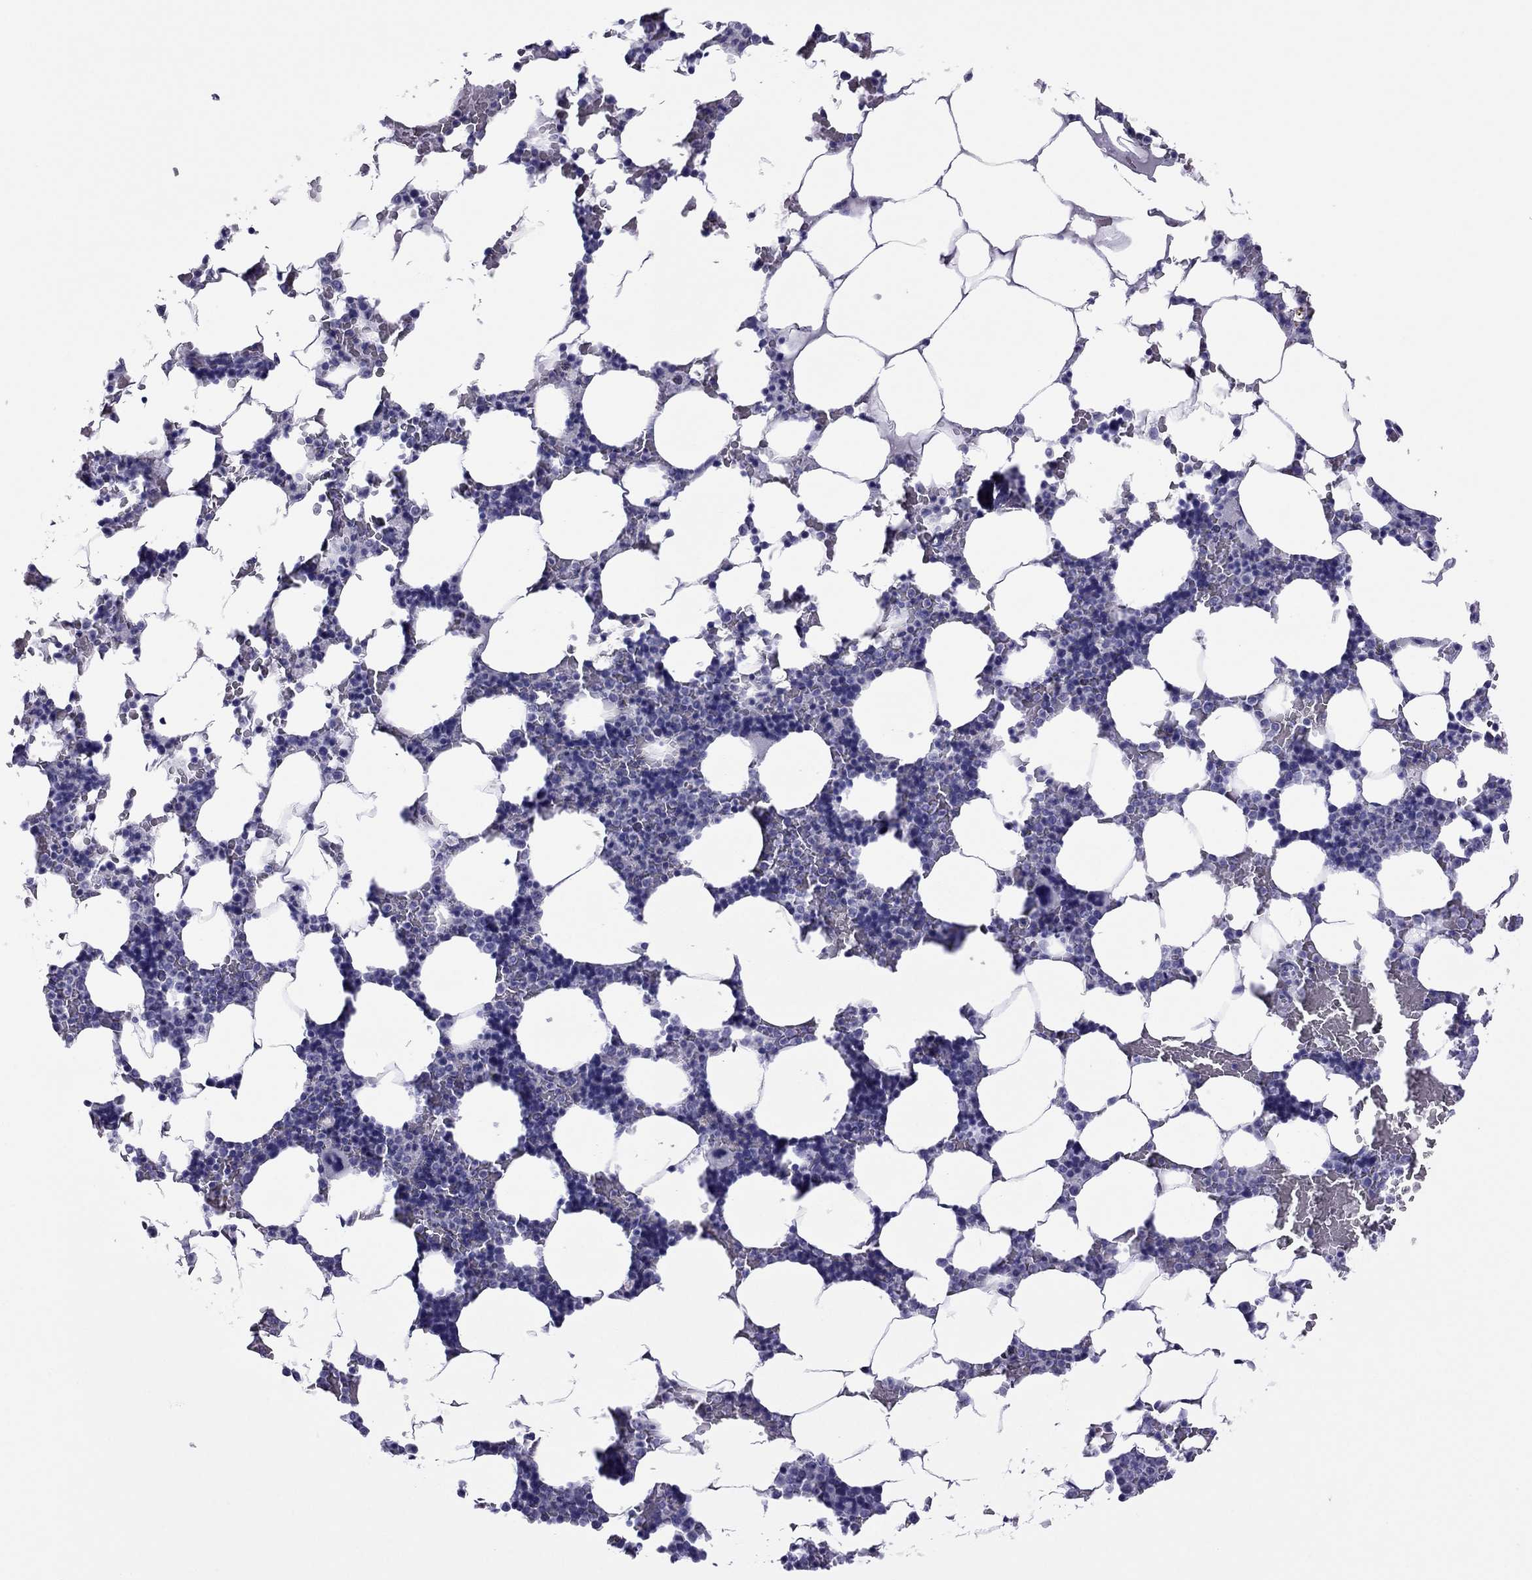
{"staining": {"intensity": "negative", "quantity": "none", "location": "none"}, "tissue": "bone marrow", "cell_type": "Hematopoietic cells", "image_type": "normal", "snomed": [{"axis": "morphology", "description": "Normal tissue, NOS"}, {"axis": "topography", "description": "Bone marrow"}], "caption": "An IHC photomicrograph of normal bone marrow is shown. There is no staining in hematopoietic cells of bone marrow. (IHC, brightfield microscopy, high magnification).", "gene": "MYL11", "patient": {"sex": "male", "age": 51}}